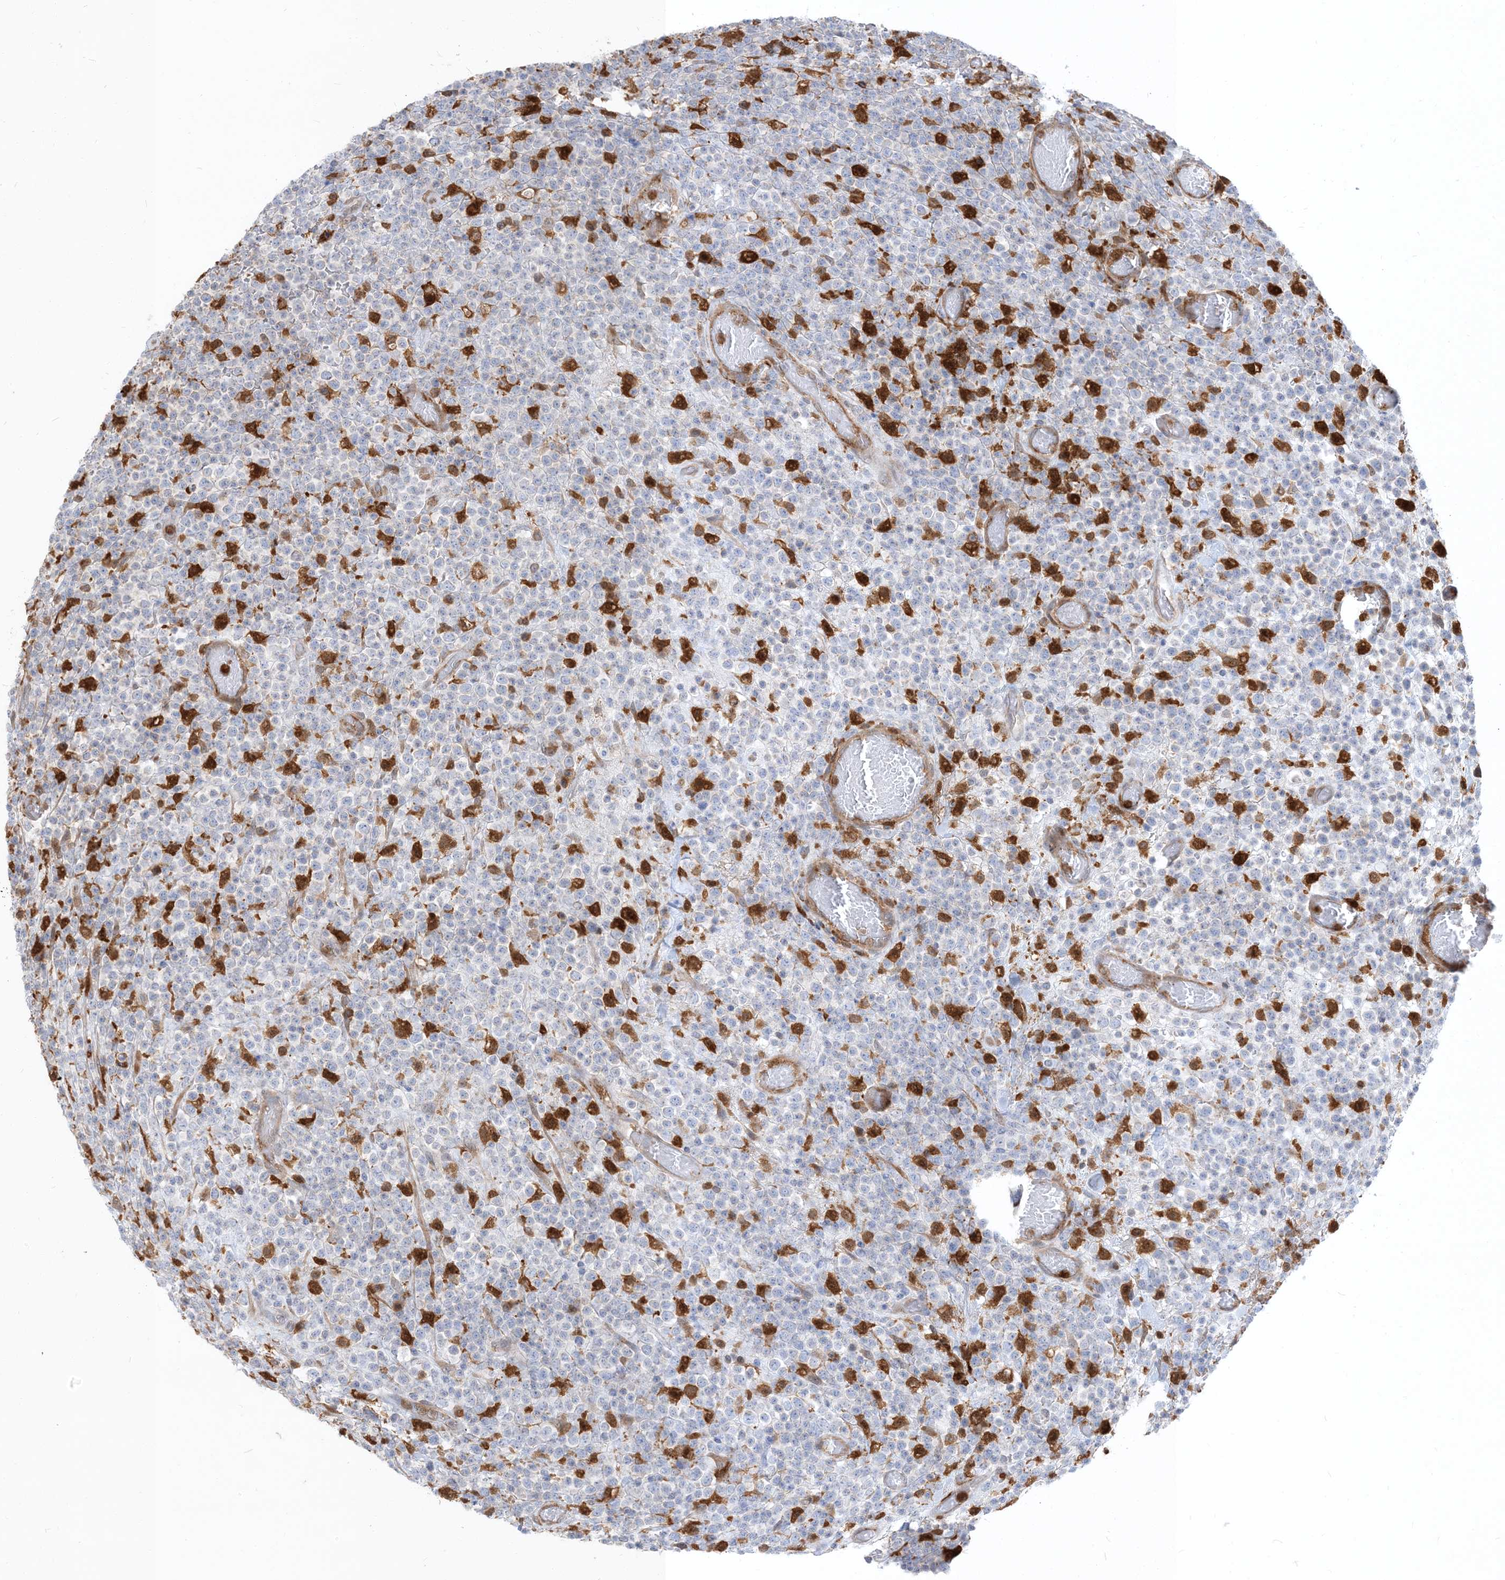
{"staining": {"intensity": "negative", "quantity": "none", "location": "none"}, "tissue": "lymphoma", "cell_type": "Tumor cells", "image_type": "cancer", "snomed": [{"axis": "morphology", "description": "Malignant lymphoma, non-Hodgkin's type, High grade"}, {"axis": "topography", "description": "Colon"}], "caption": "This histopathology image is of malignant lymphoma, non-Hodgkin's type (high-grade) stained with IHC to label a protein in brown with the nuclei are counter-stained blue. There is no expression in tumor cells.", "gene": "NAGK", "patient": {"sex": "female", "age": 53}}